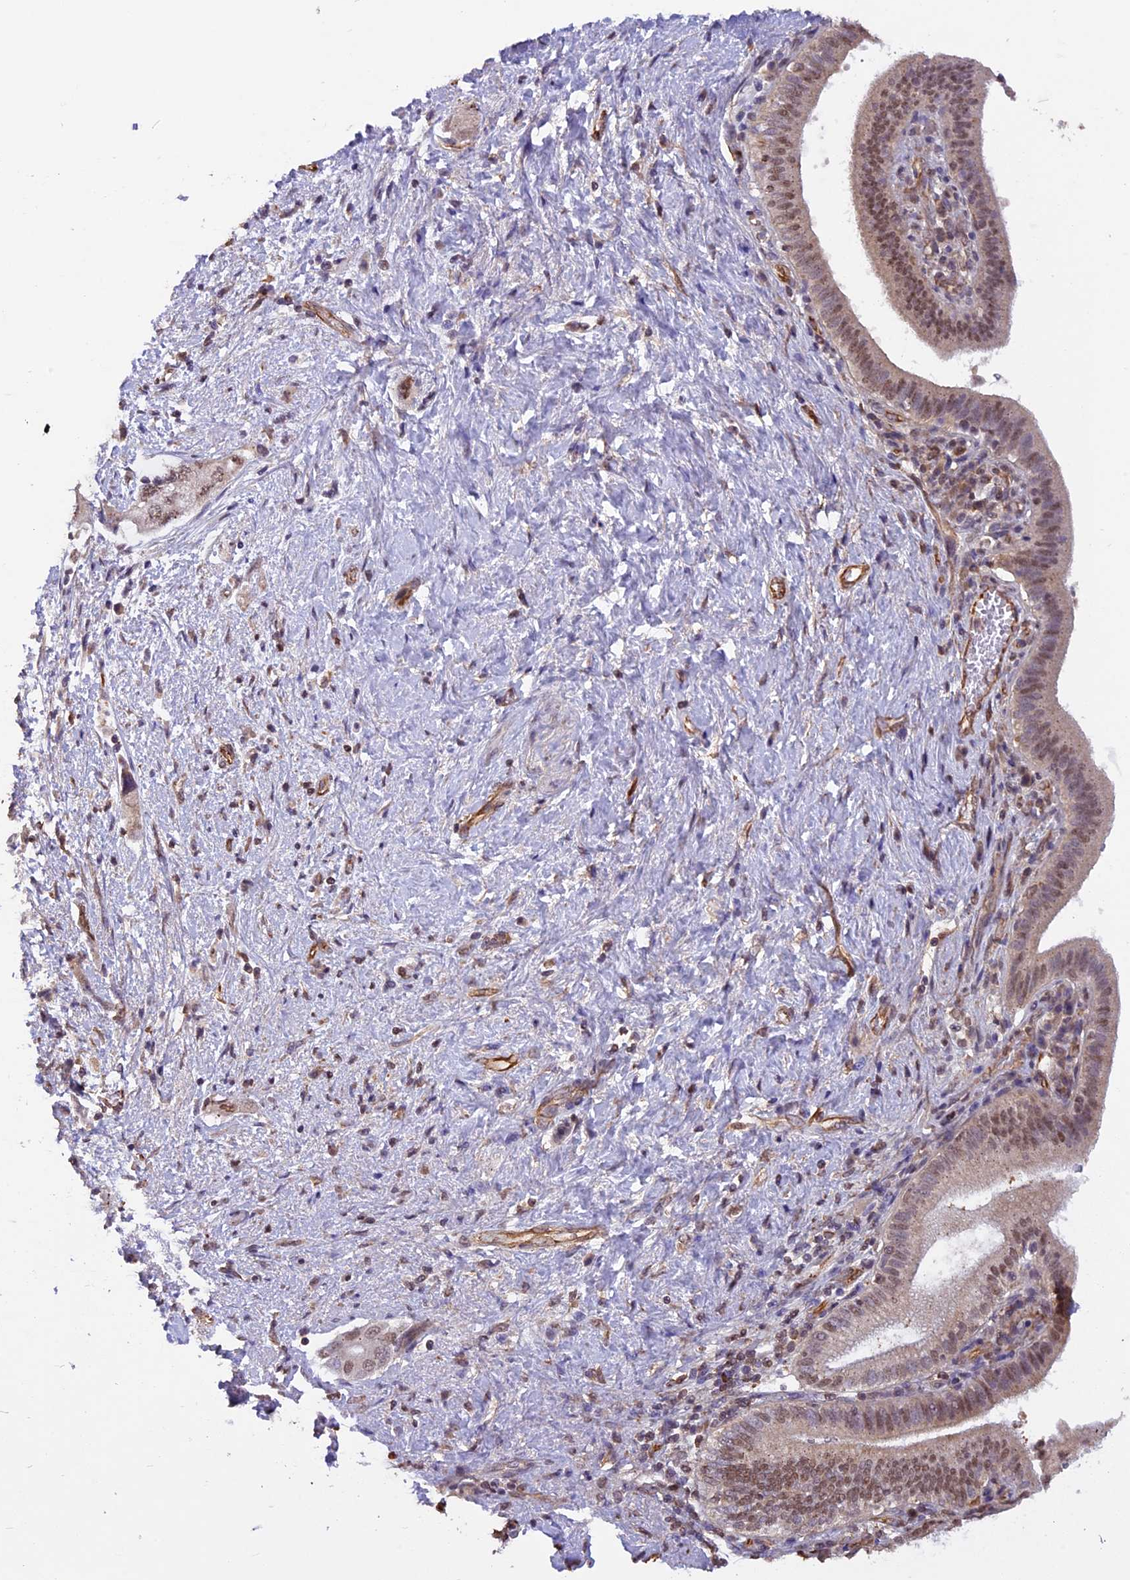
{"staining": {"intensity": "moderate", "quantity": ">75%", "location": "nuclear"}, "tissue": "pancreatic cancer", "cell_type": "Tumor cells", "image_type": "cancer", "snomed": [{"axis": "morphology", "description": "Adenocarcinoma, NOS"}, {"axis": "topography", "description": "Pancreas"}], "caption": "There is medium levels of moderate nuclear positivity in tumor cells of pancreatic adenocarcinoma, as demonstrated by immunohistochemical staining (brown color).", "gene": "C3orf70", "patient": {"sex": "female", "age": 73}}